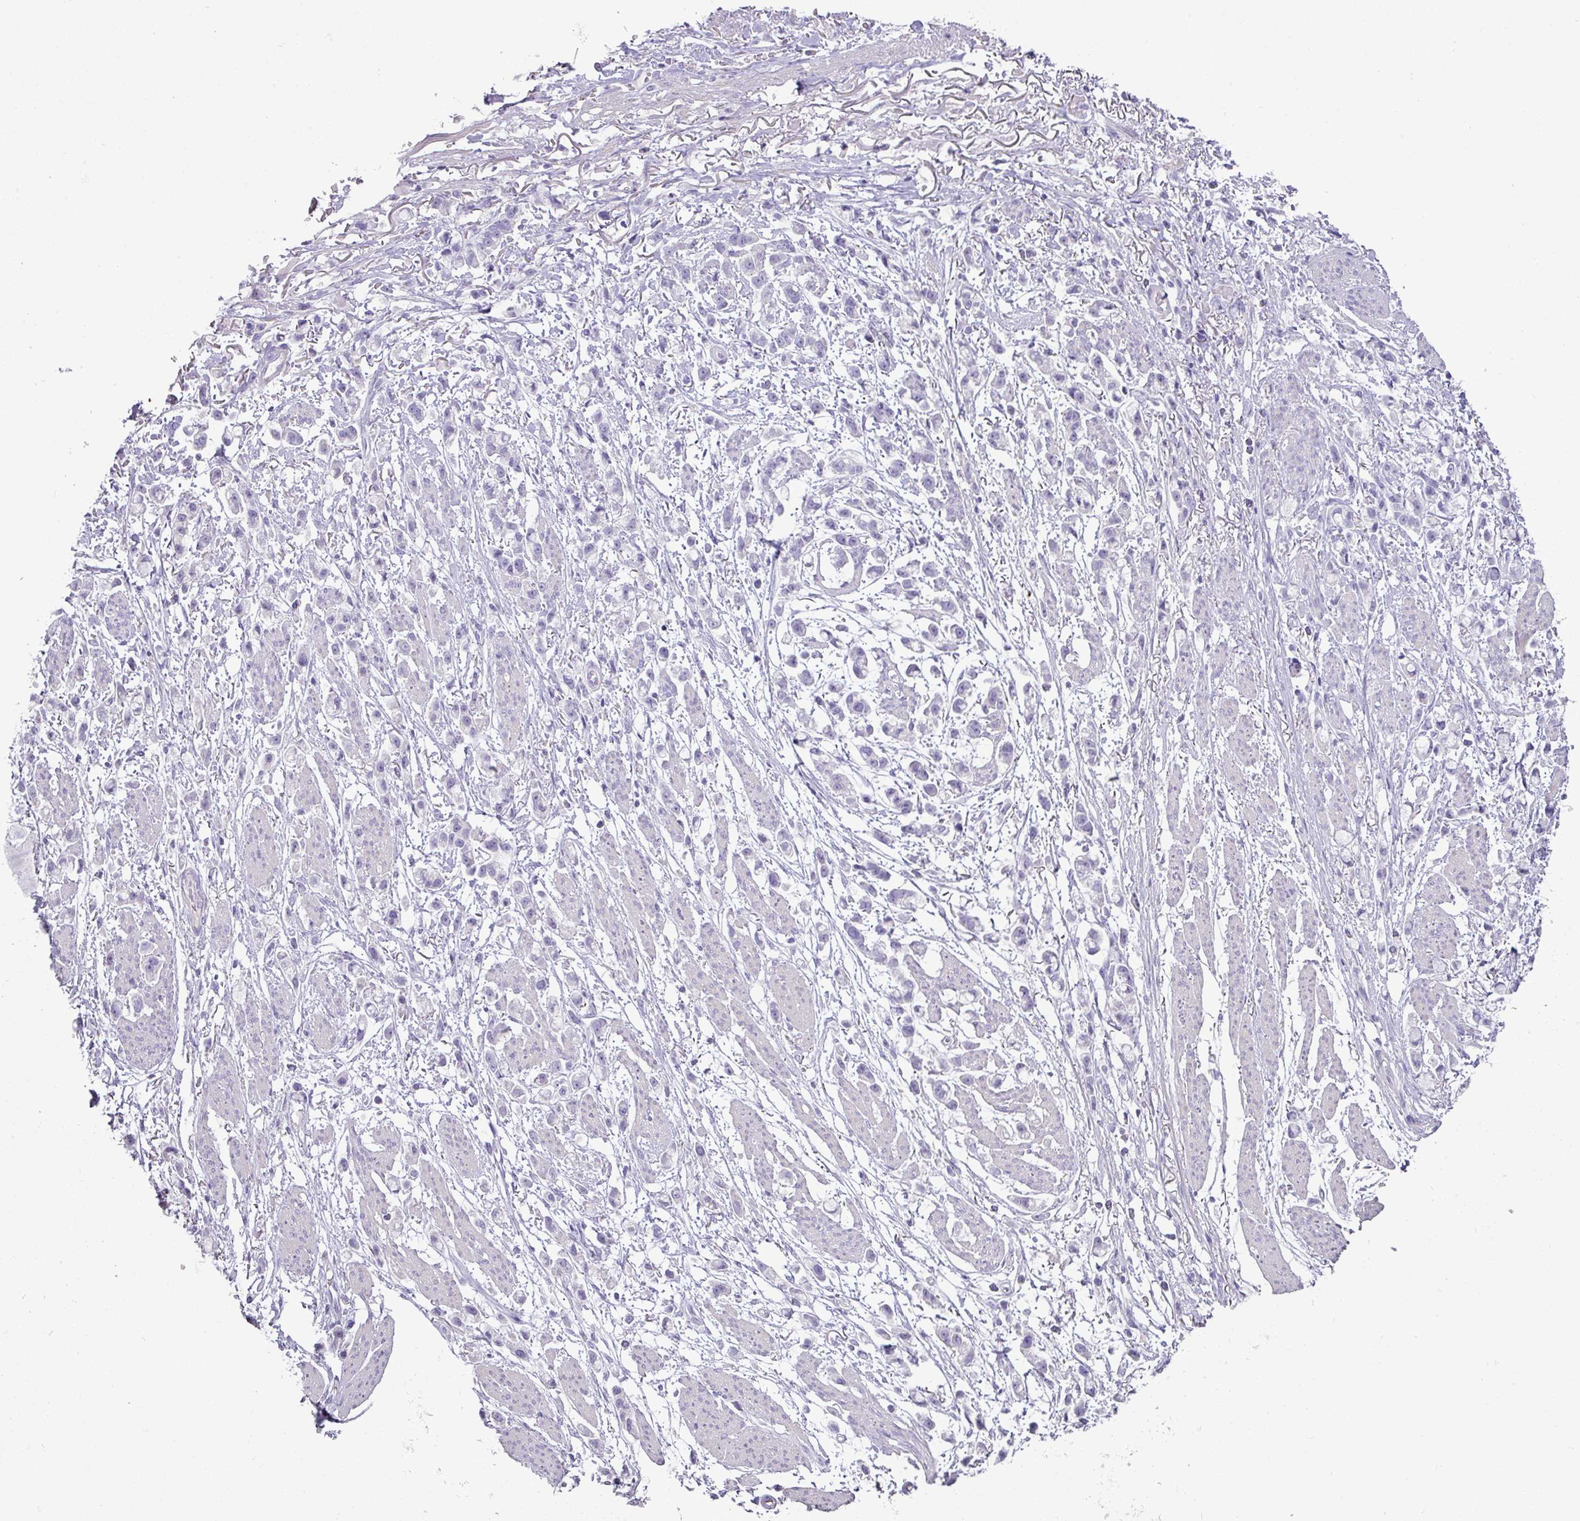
{"staining": {"intensity": "negative", "quantity": "none", "location": "none"}, "tissue": "stomach cancer", "cell_type": "Tumor cells", "image_type": "cancer", "snomed": [{"axis": "morphology", "description": "Adenocarcinoma, NOS"}, {"axis": "topography", "description": "Stomach"}], "caption": "Human adenocarcinoma (stomach) stained for a protein using IHC shows no positivity in tumor cells.", "gene": "GSTA3", "patient": {"sex": "female", "age": 81}}